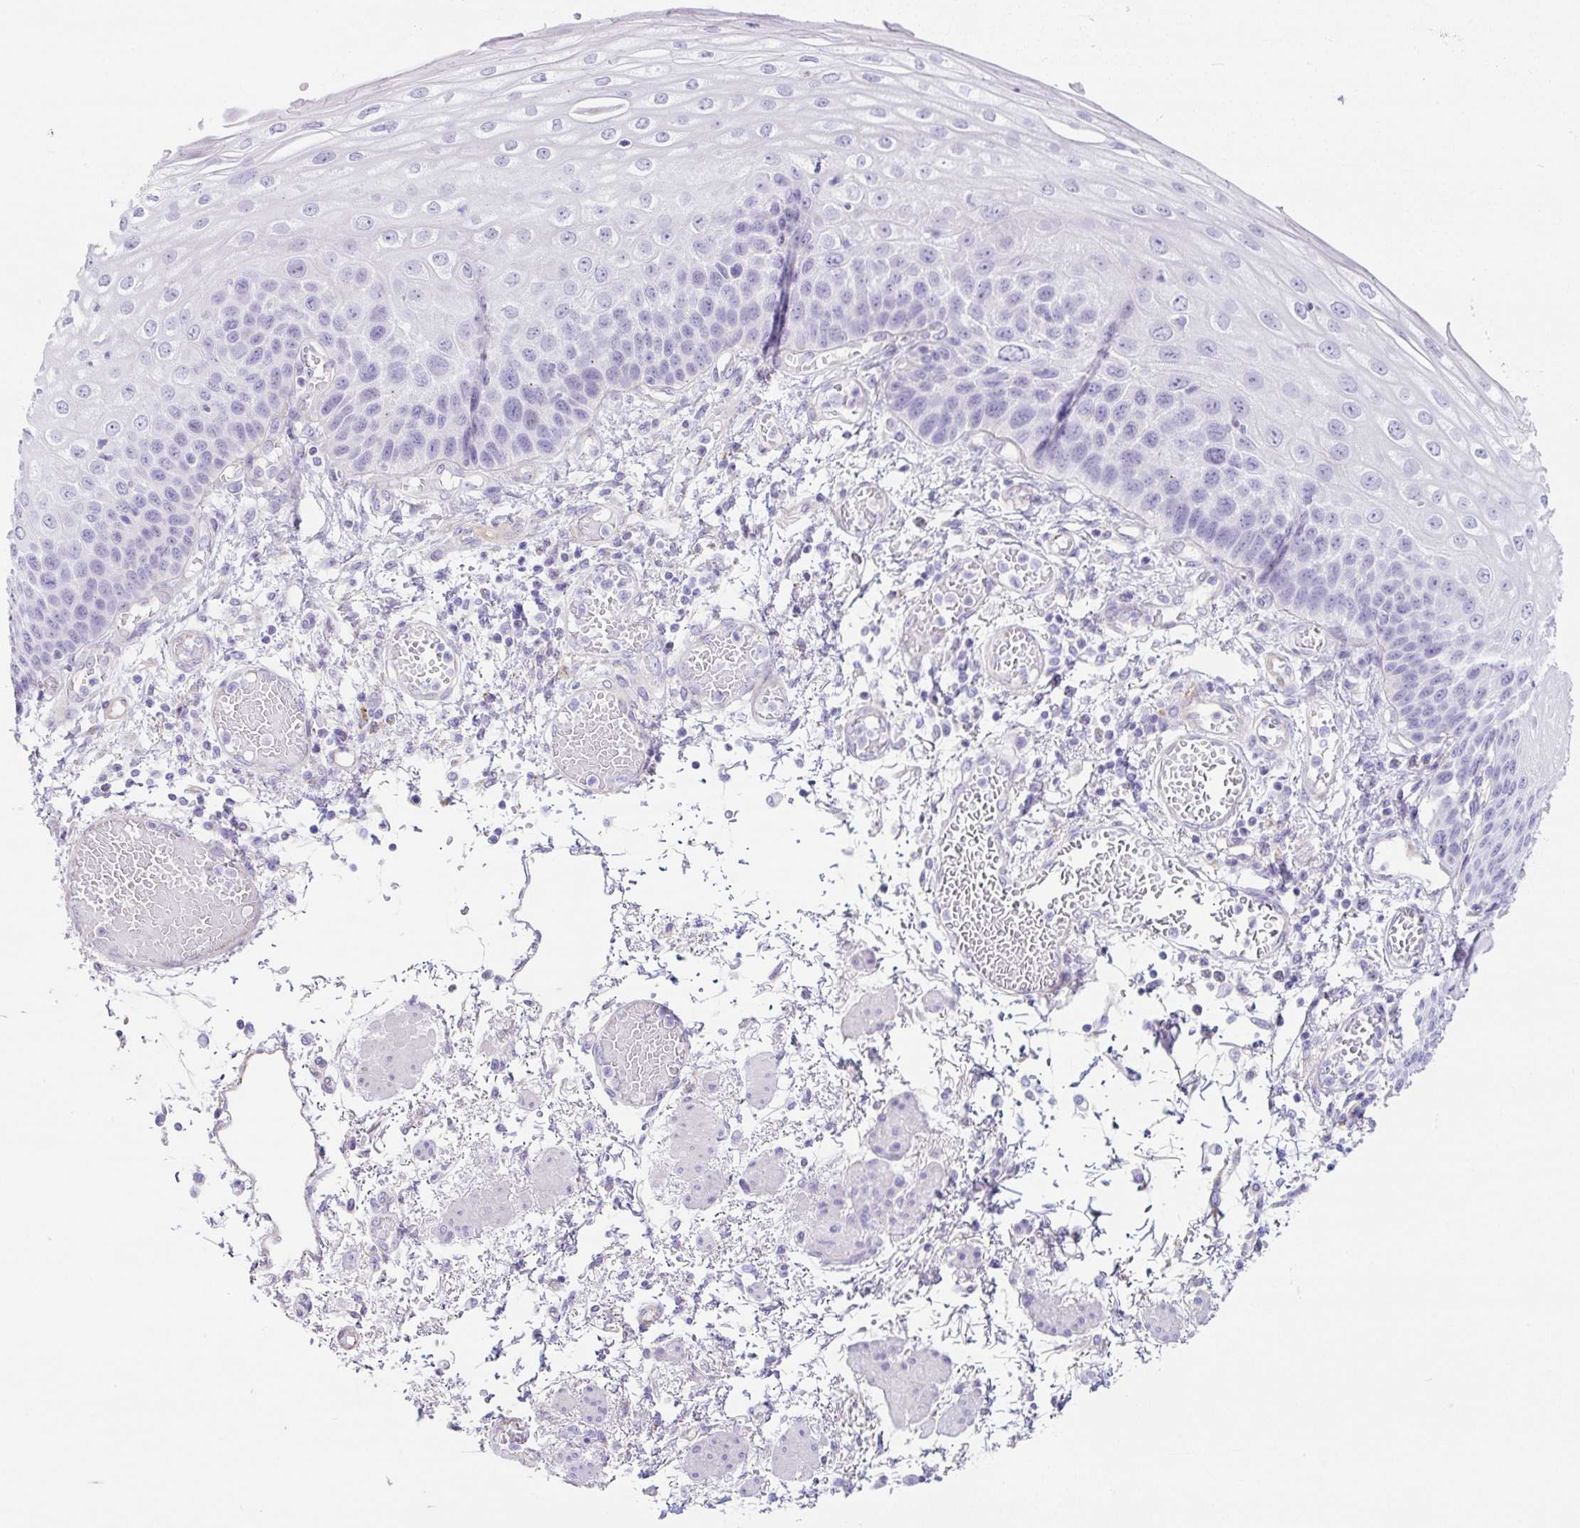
{"staining": {"intensity": "negative", "quantity": "none", "location": "none"}, "tissue": "esophagus", "cell_type": "Squamous epithelial cells", "image_type": "normal", "snomed": [{"axis": "morphology", "description": "Normal tissue, NOS"}, {"axis": "morphology", "description": "Adenocarcinoma, NOS"}, {"axis": "topography", "description": "Esophagus"}], "caption": "Immunohistochemistry (IHC) of benign esophagus demonstrates no expression in squamous epithelial cells.", "gene": "DKK4", "patient": {"sex": "male", "age": 81}}